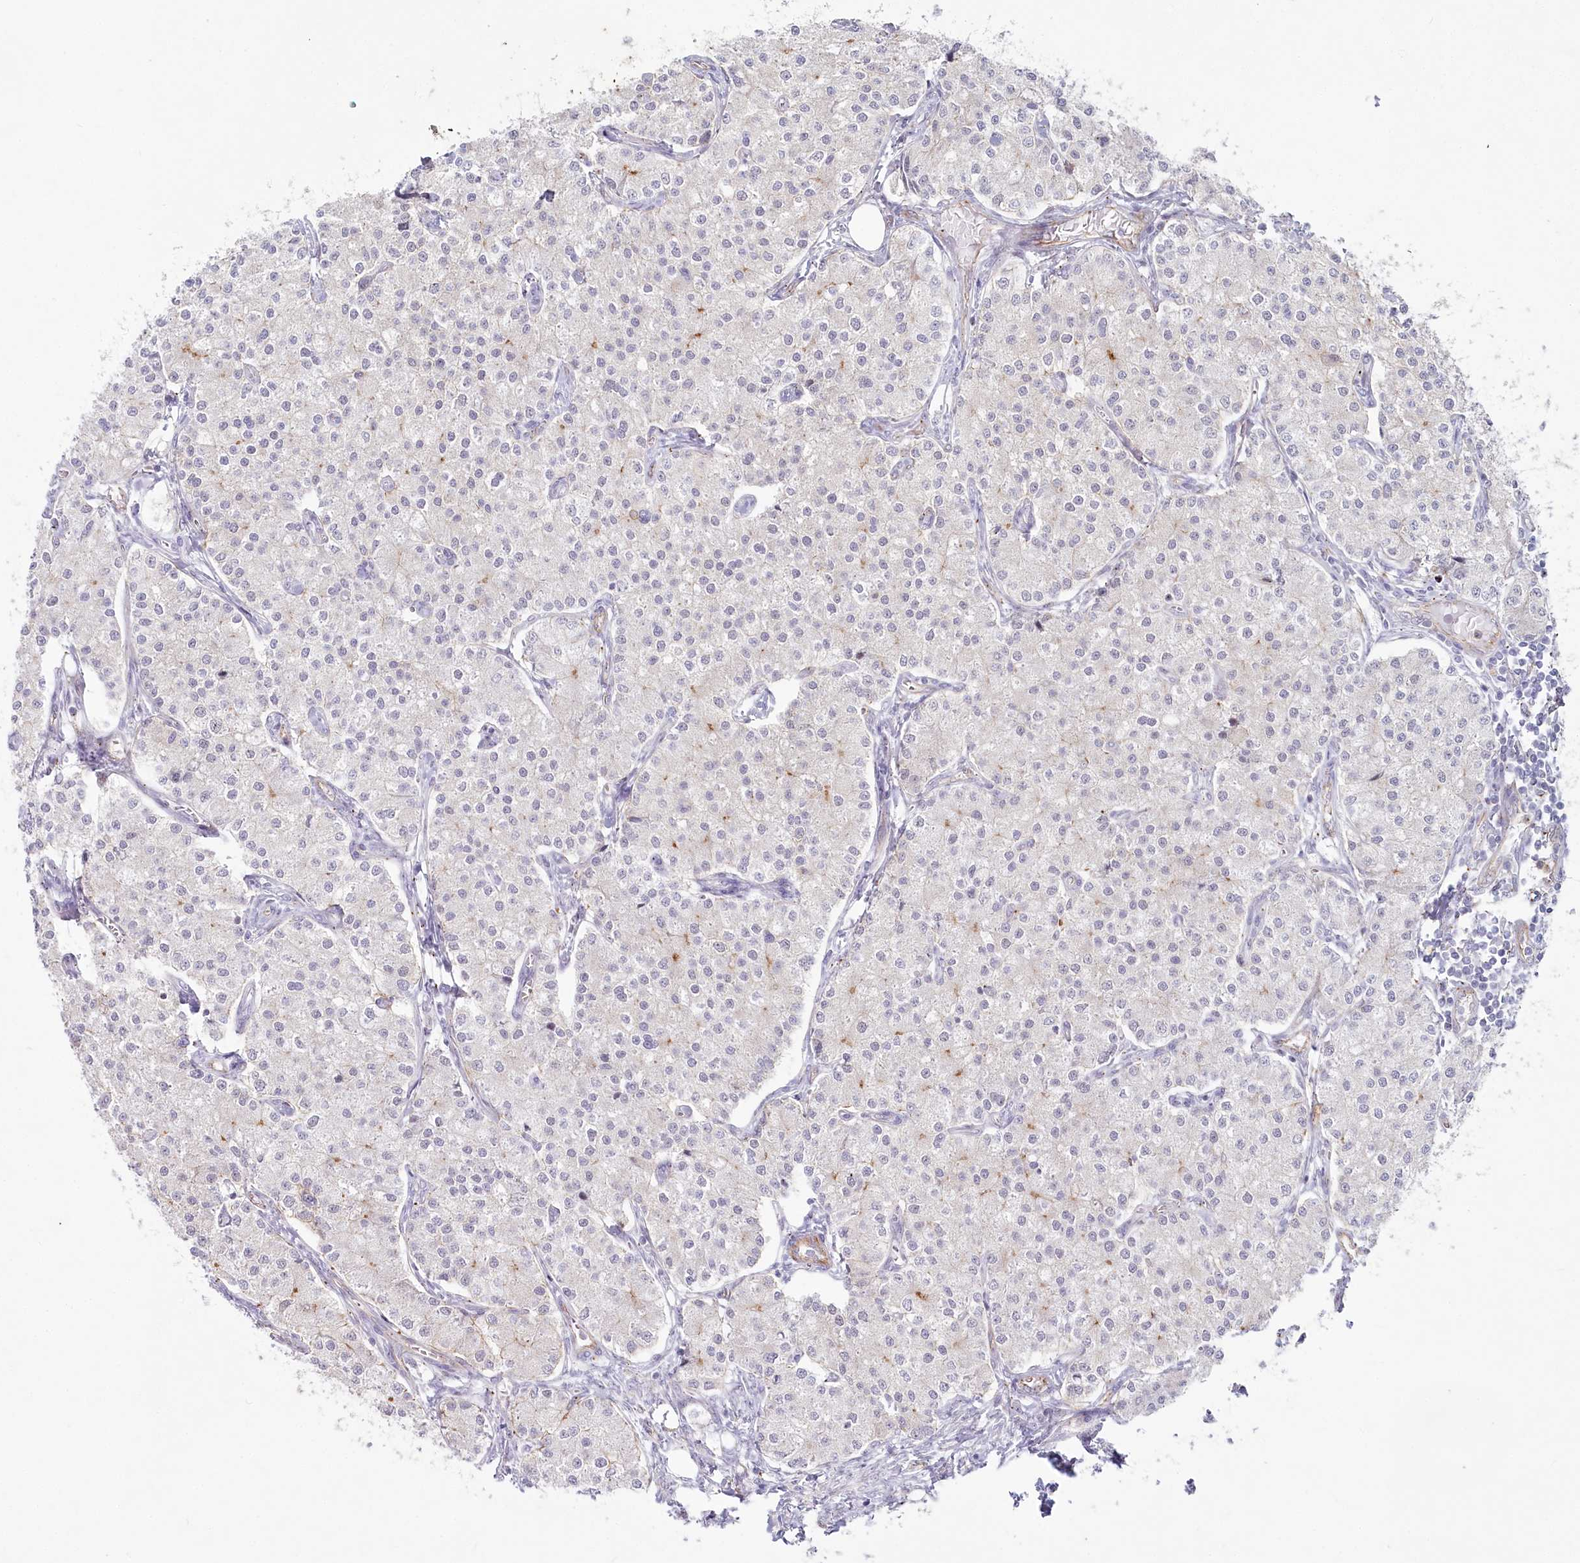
{"staining": {"intensity": "negative", "quantity": "none", "location": "none"}, "tissue": "carcinoid", "cell_type": "Tumor cells", "image_type": "cancer", "snomed": [{"axis": "morphology", "description": "Carcinoid, malignant, NOS"}, {"axis": "topography", "description": "Colon"}], "caption": "Tumor cells show no significant positivity in carcinoid.", "gene": "ABHD8", "patient": {"sex": "female", "age": 52}}